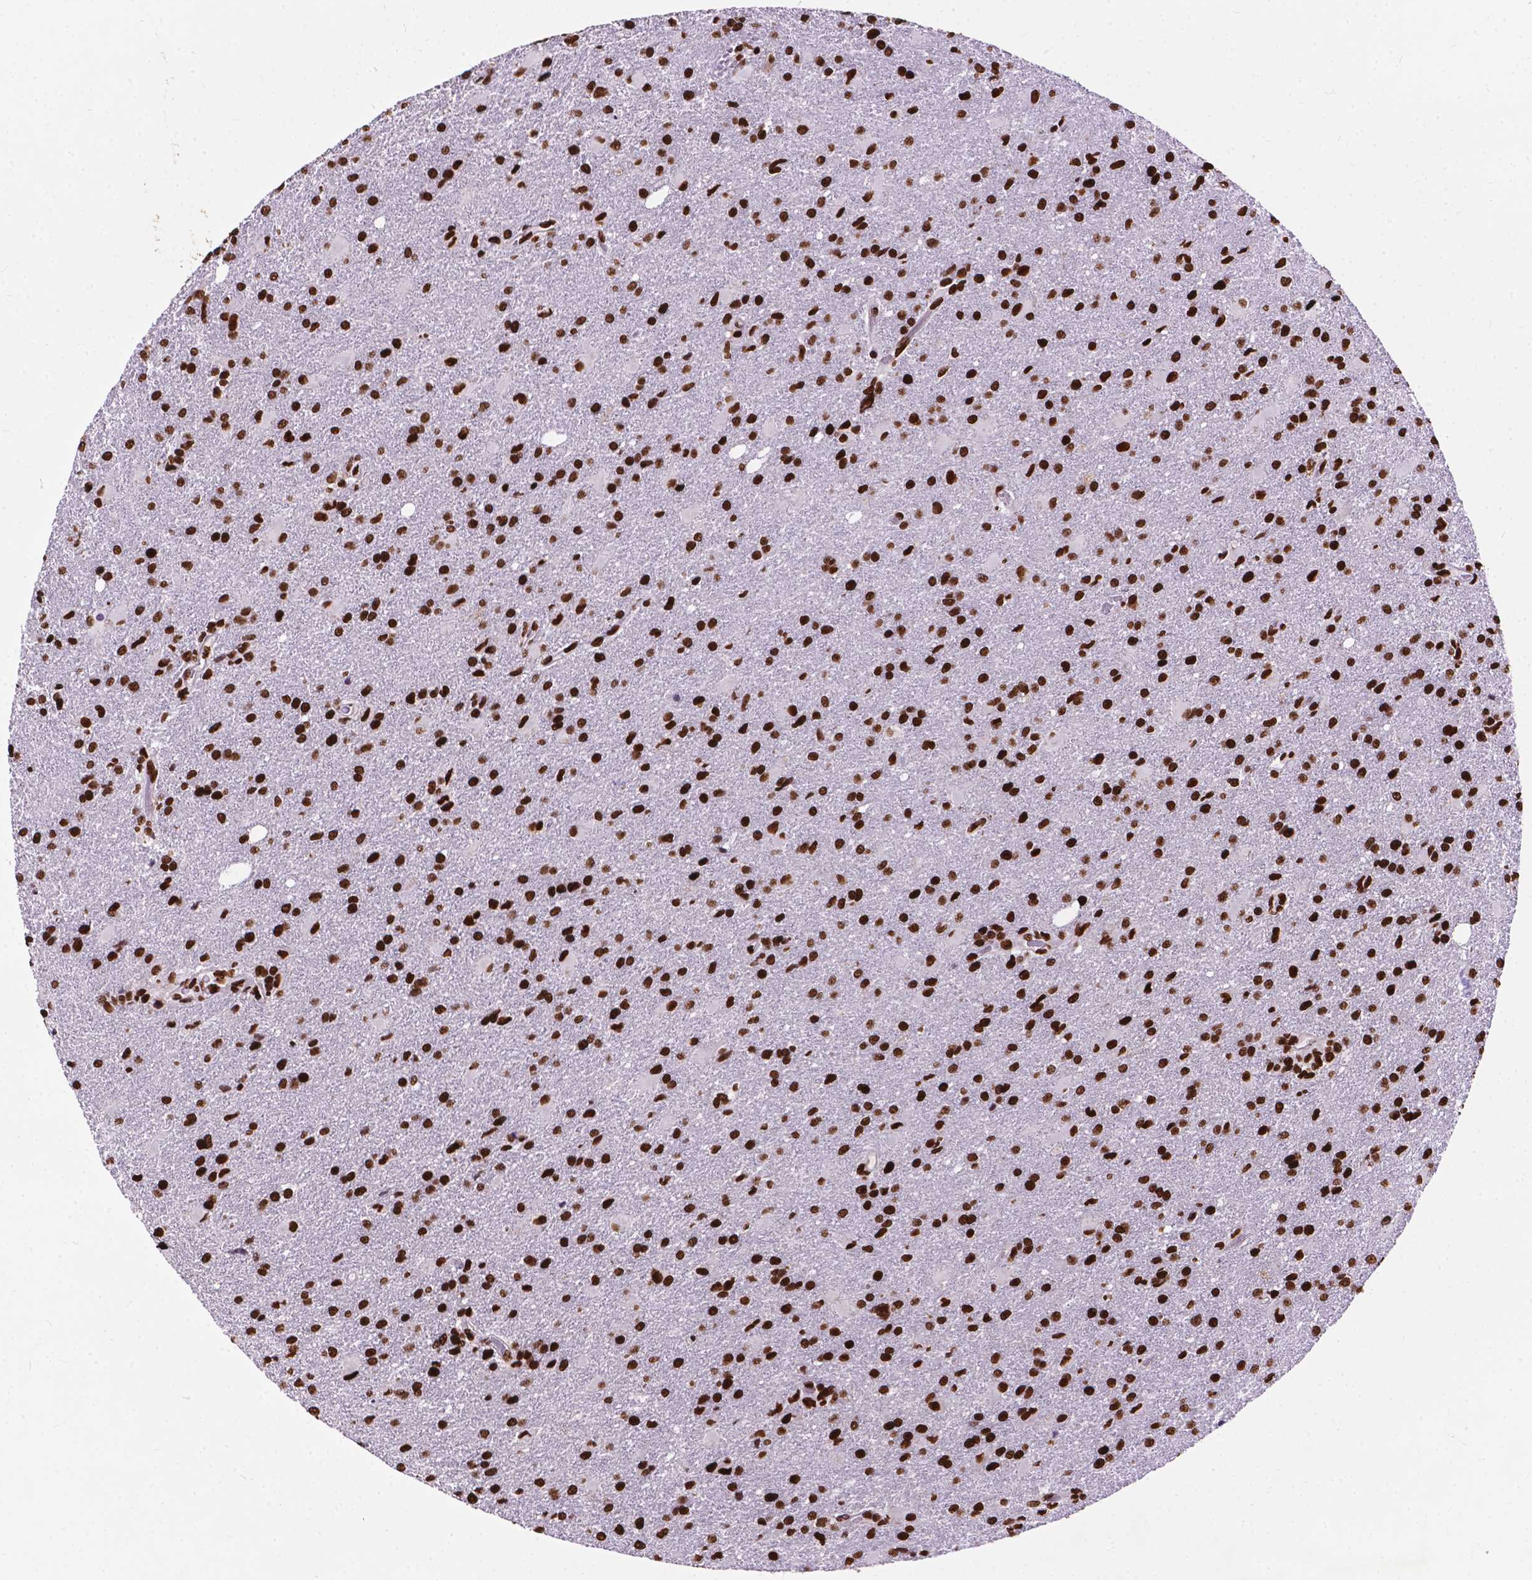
{"staining": {"intensity": "strong", "quantity": ">75%", "location": "nuclear"}, "tissue": "glioma", "cell_type": "Tumor cells", "image_type": "cancer", "snomed": [{"axis": "morphology", "description": "Glioma, malignant, High grade"}, {"axis": "topography", "description": "Brain"}], "caption": "The photomicrograph displays immunohistochemical staining of high-grade glioma (malignant). There is strong nuclear expression is identified in approximately >75% of tumor cells.", "gene": "SMIM5", "patient": {"sex": "male", "age": 68}}